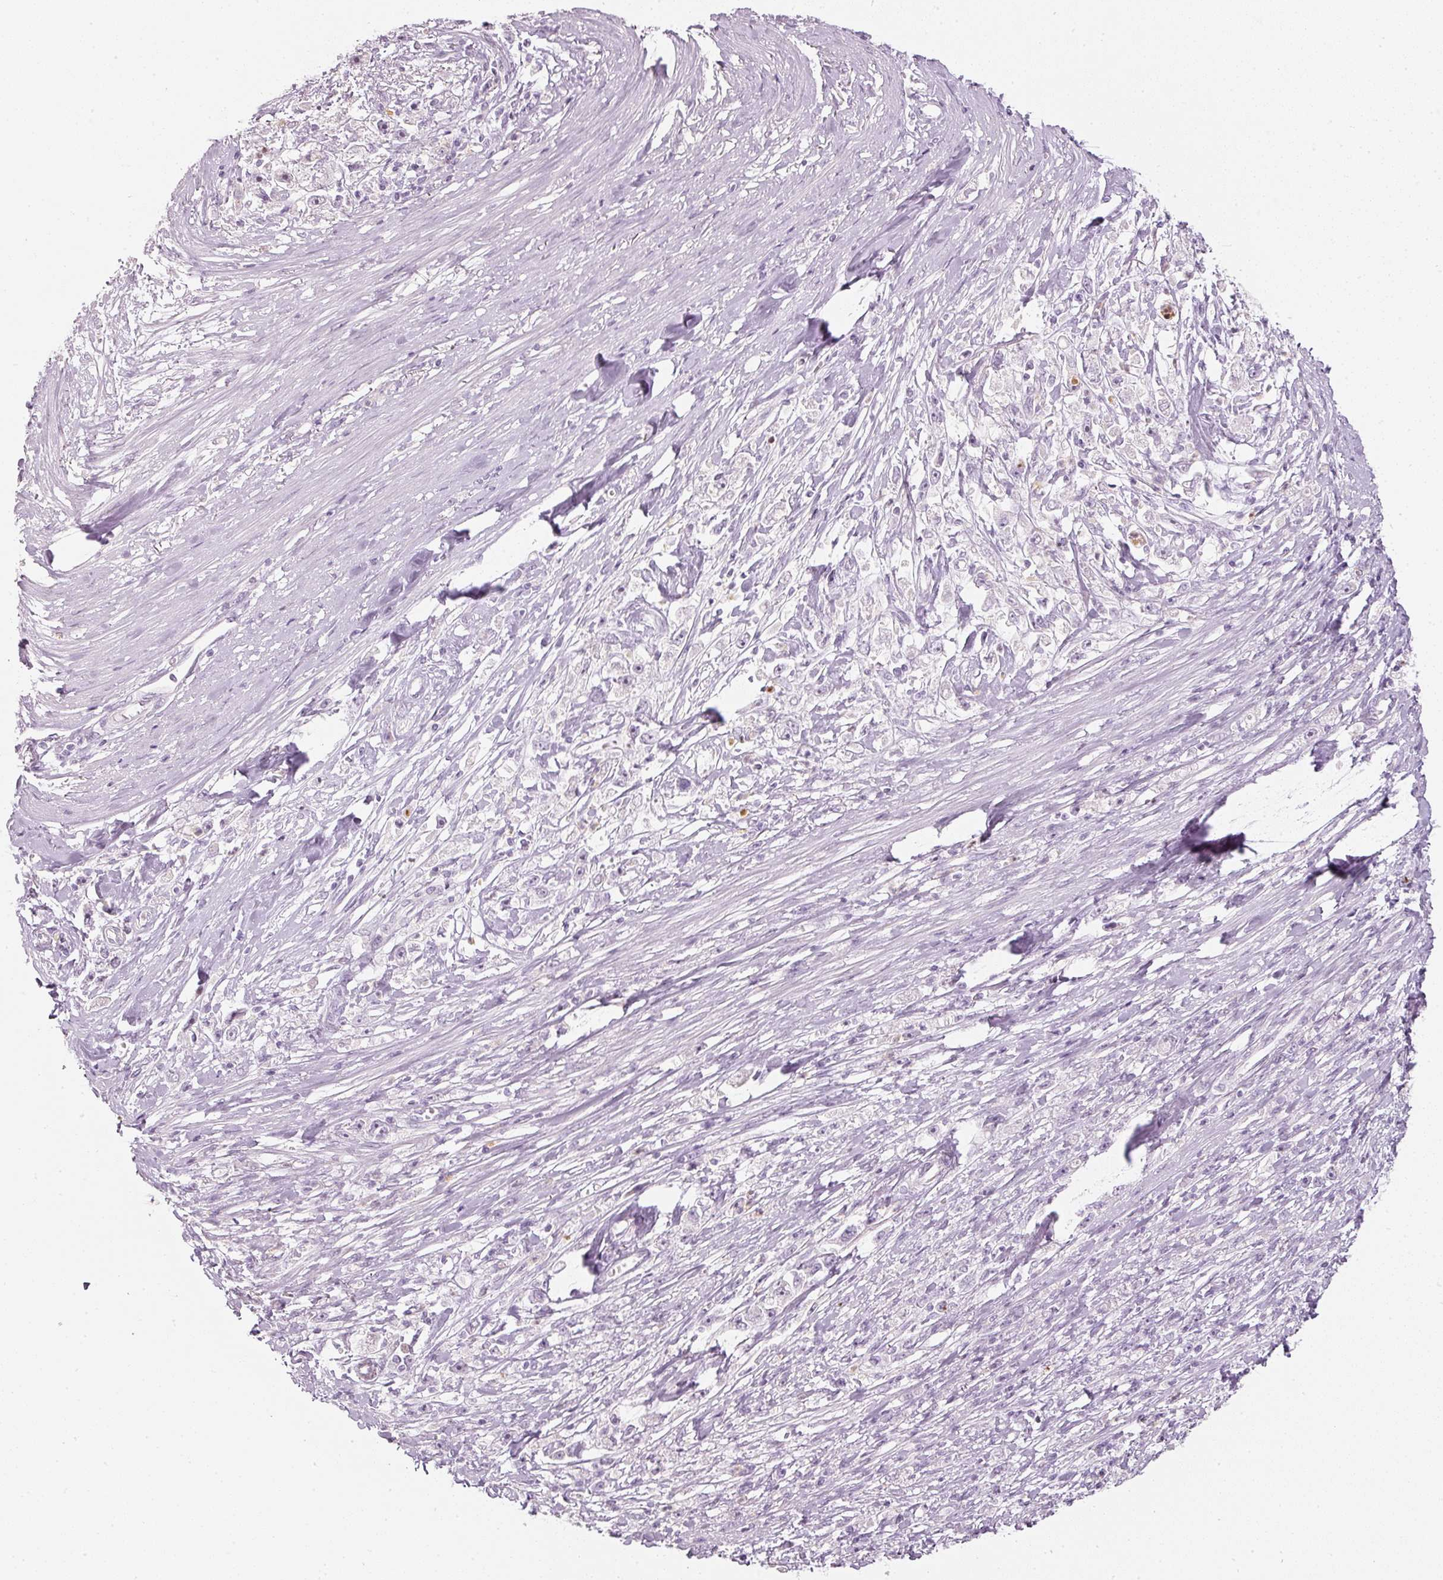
{"staining": {"intensity": "negative", "quantity": "none", "location": "none"}, "tissue": "stomach cancer", "cell_type": "Tumor cells", "image_type": "cancer", "snomed": [{"axis": "morphology", "description": "Adenocarcinoma, NOS"}, {"axis": "topography", "description": "Stomach"}], "caption": "This is an IHC photomicrograph of human stomach cancer (adenocarcinoma). There is no staining in tumor cells.", "gene": "LECT2", "patient": {"sex": "female", "age": 59}}